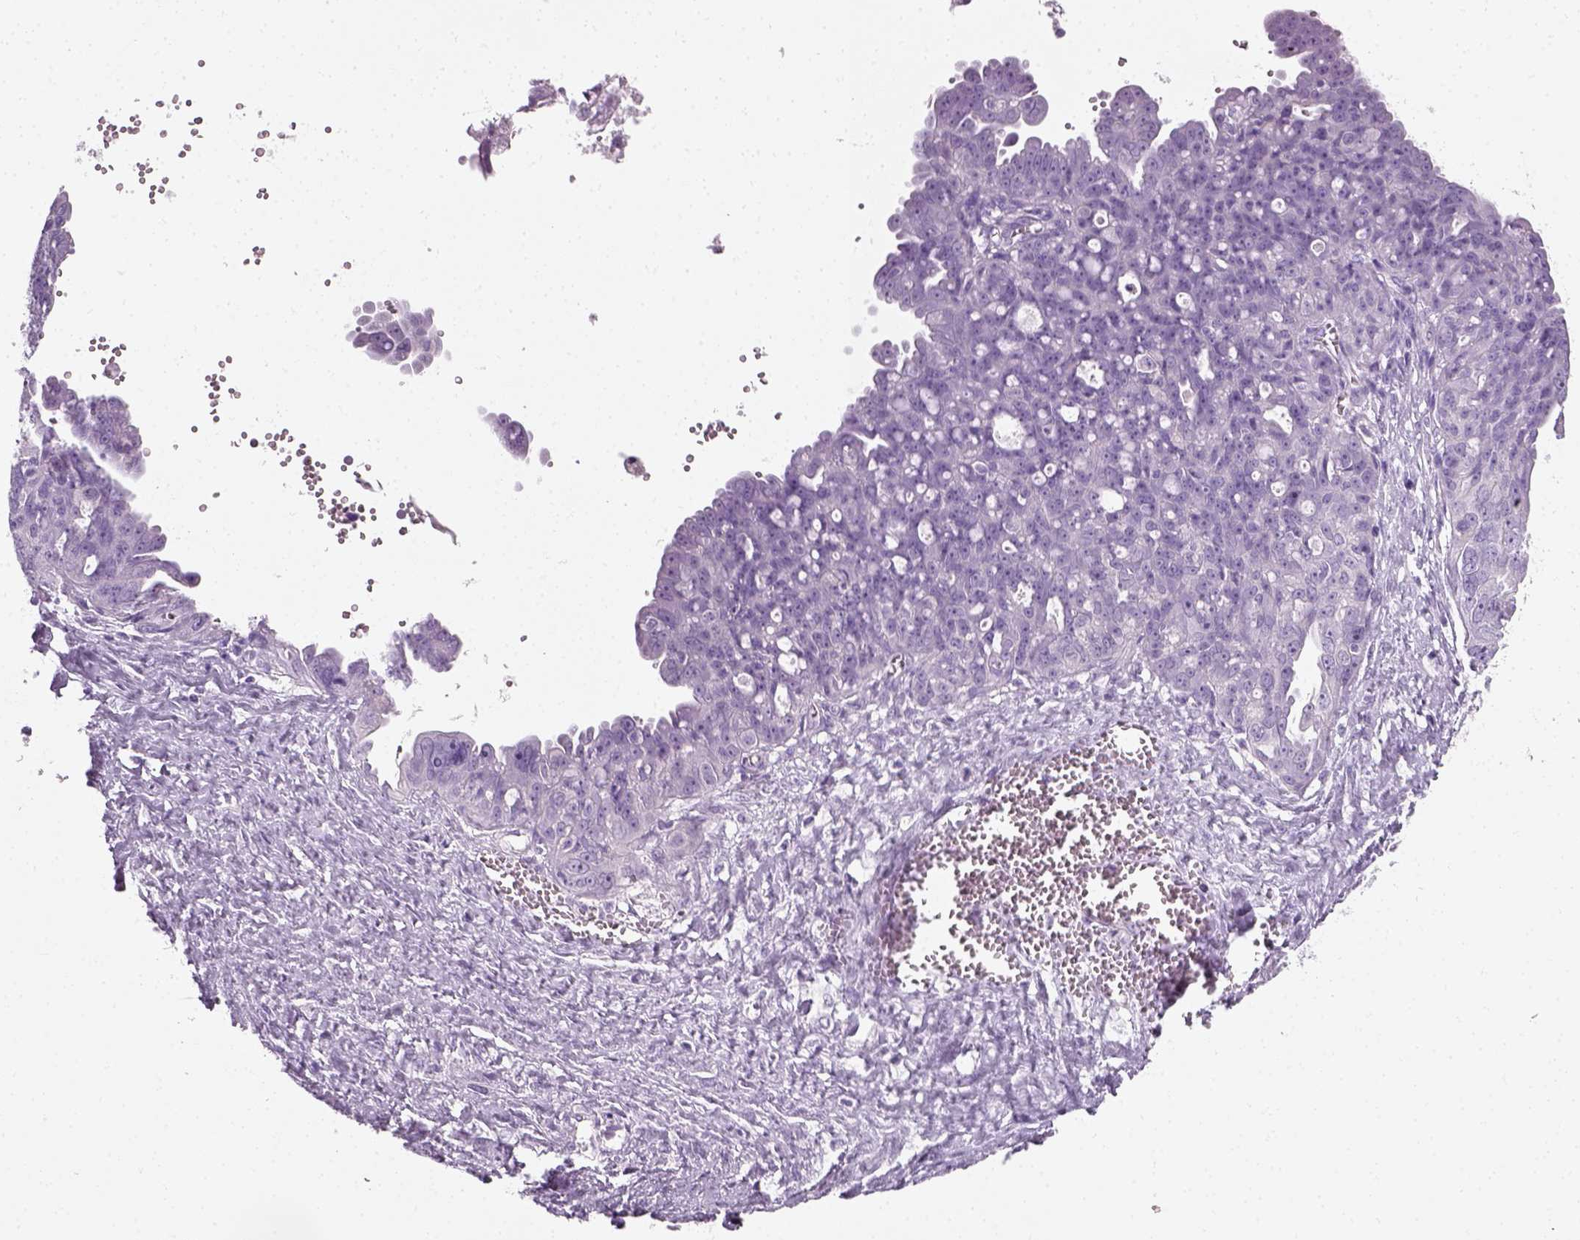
{"staining": {"intensity": "negative", "quantity": "none", "location": "none"}, "tissue": "ovarian cancer", "cell_type": "Tumor cells", "image_type": "cancer", "snomed": [{"axis": "morphology", "description": "Carcinoma, endometroid"}, {"axis": "topography", "description": "Ovary"}], "caption": "Ovarian cancer was stained to show a protein in brown. There is no significant staining in tumor cells. (DAB (3,3'-diaminobenzidine) immunohistochemistry, high magnification).", "gene": "SPATA31E1", "patient": {"sex": "female", "age": 70}}